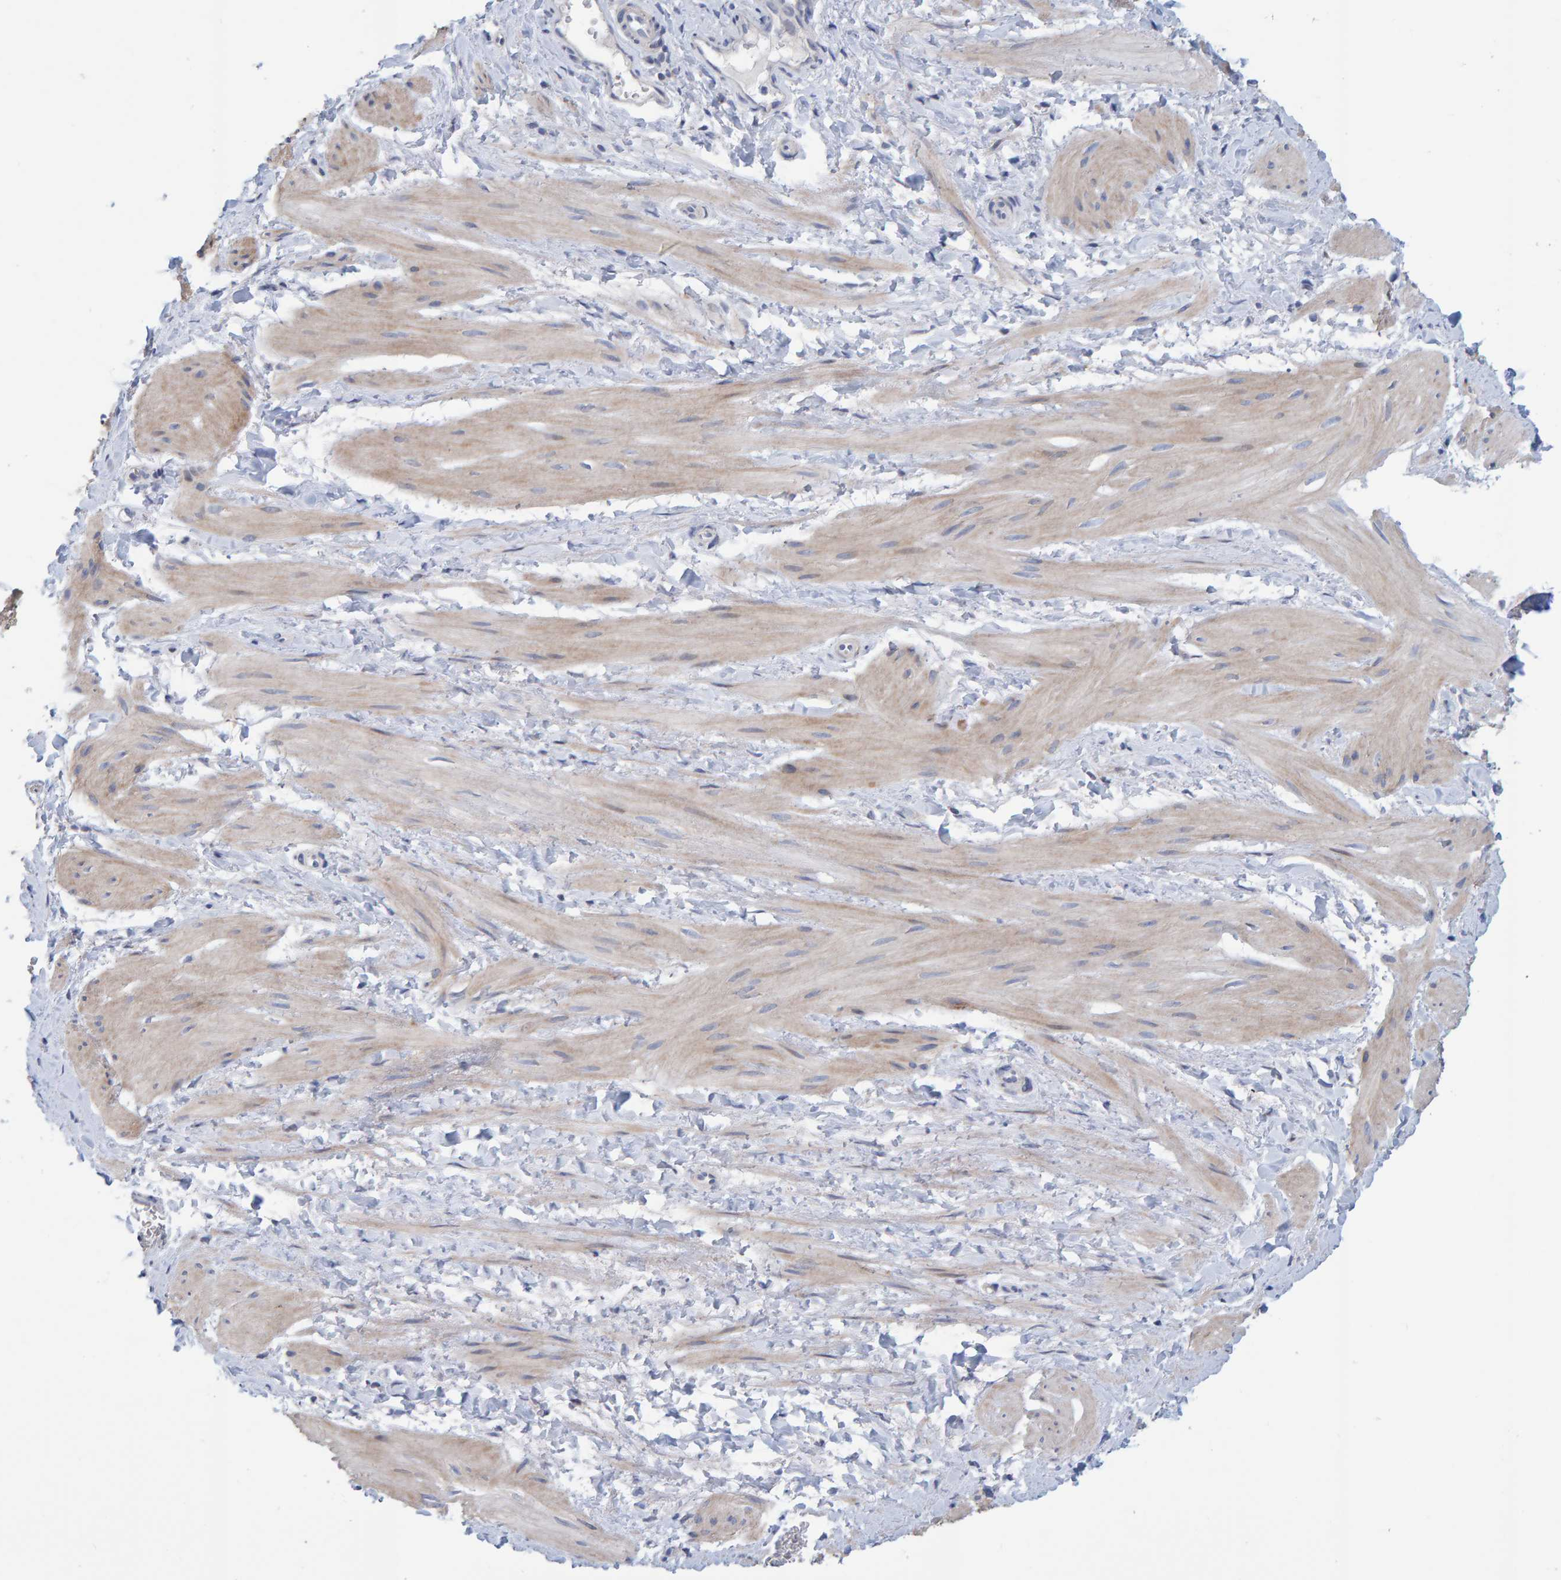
{"staining": {"intensity": "weak", "quantity": "25%-75%", "location": "cytoplasmic/membranous"}, "tissue": "smooth muscle", "cell_type": "Smooth muscle cells", "image_type": "normal", "snomed": [{"axis": "morphology", "description": "Normal tissue, NOS"}, {"axis": "topography", "description": "Smooth muscle"}], "caption": "Protein staining by immunohistochemistry (IHC) reveals weak cytoplasmic/membranous expression in about 25%-75% of smooth muscle cells in normal smooth muscle.", "gene": "USP43", "patient": {"sex": "male", "age": 16}}